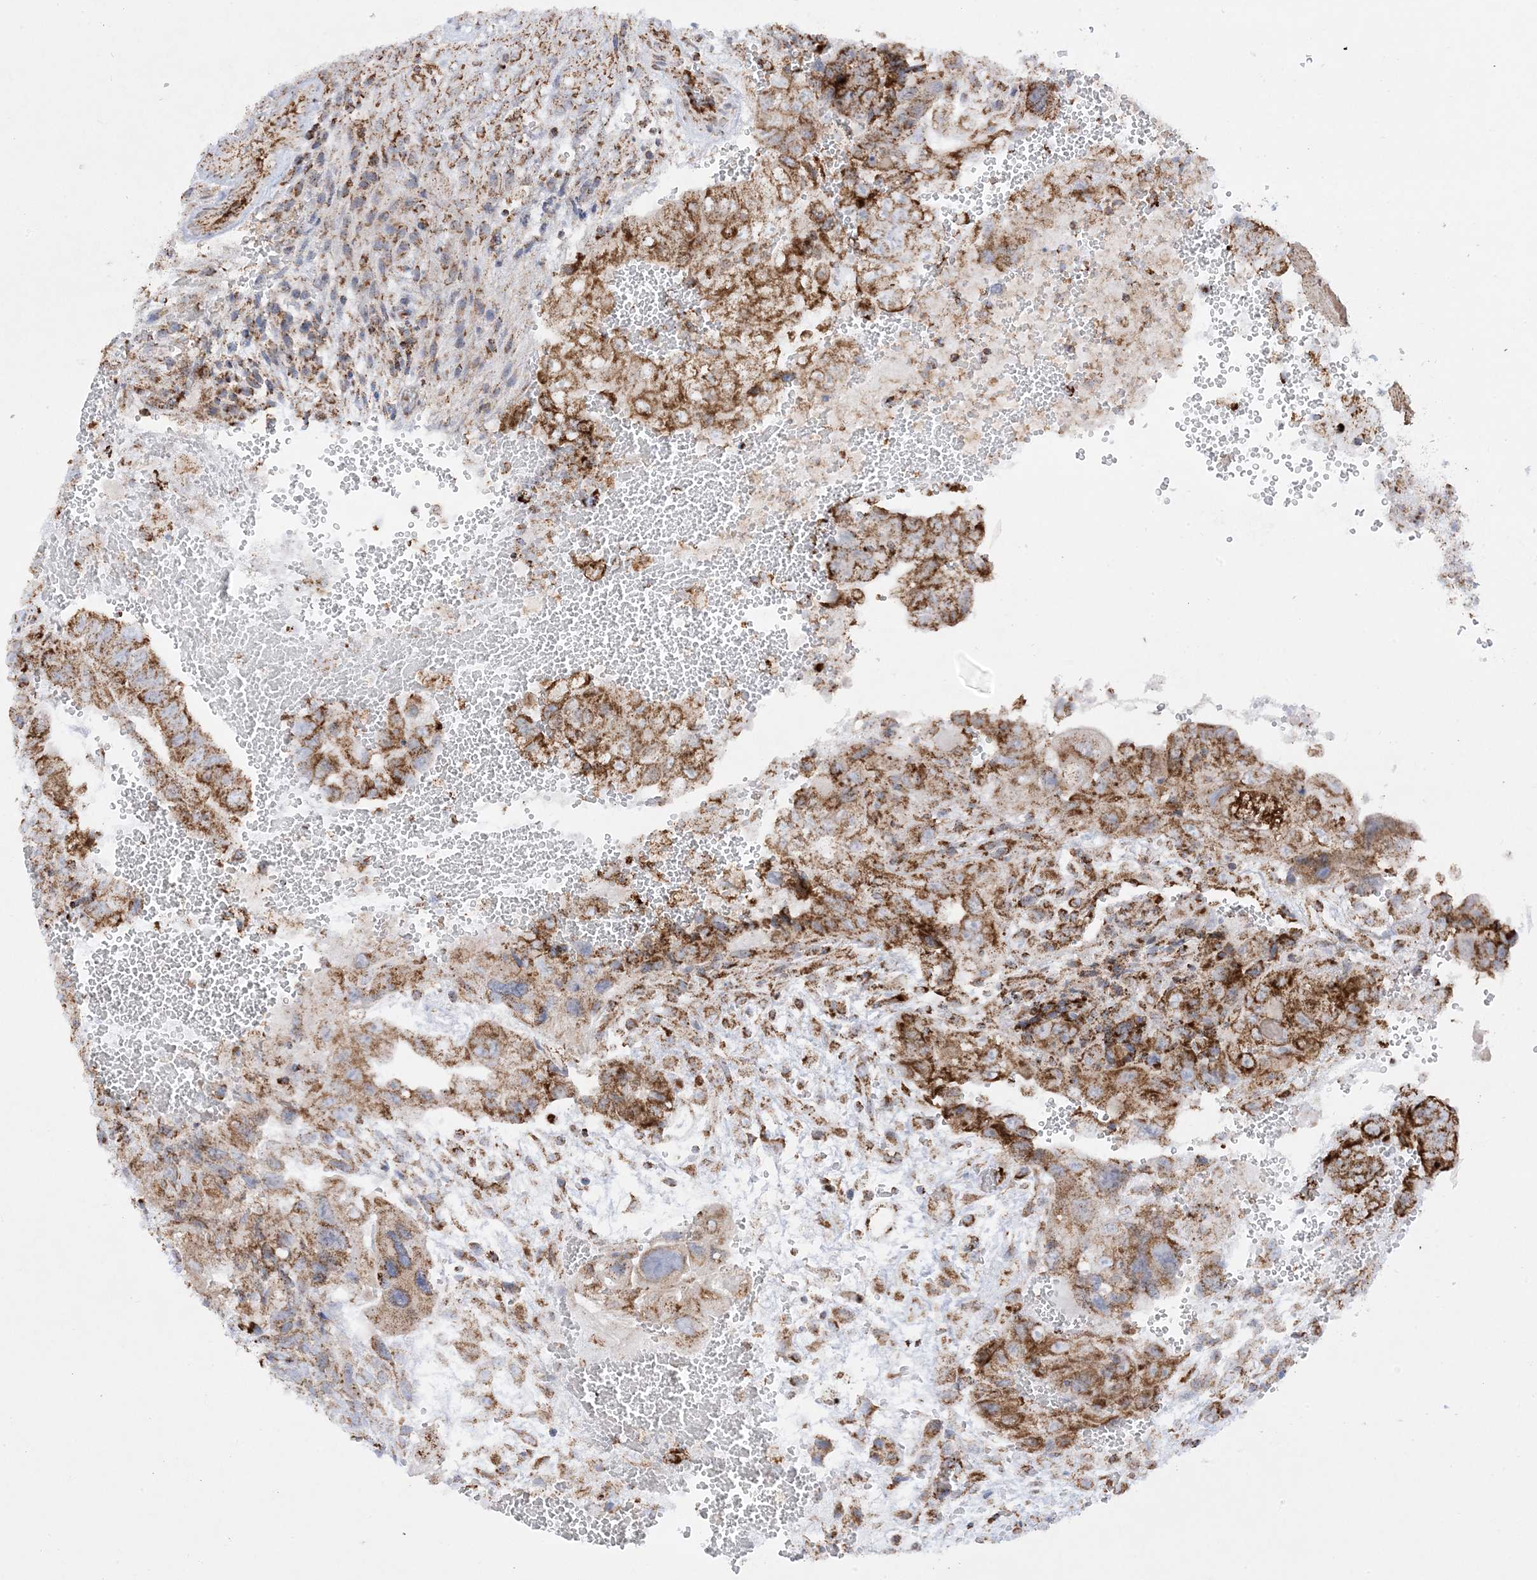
{"staining": {"intensity": "moderate", "quantity": ">75%", "location": "cytoplasmic/membranous"}, "tissue": "testis cancer", "cell_type": "Tumor cells", "image_type": "cancer", "snomed": [{"axis": "morphology", "description": "Carcinoma, Embryonal, NOS"}, {"axis": "topography", "description": "Testis"}], "caption": "An image showing moderate cytoplasmic/membranous staining in approximately >75% of tumor cells in testis cancer, as visualized by brown immunohistochemical staining.", "gene": "MRPS36", "patient": {"sex": "male", "age": 37}}